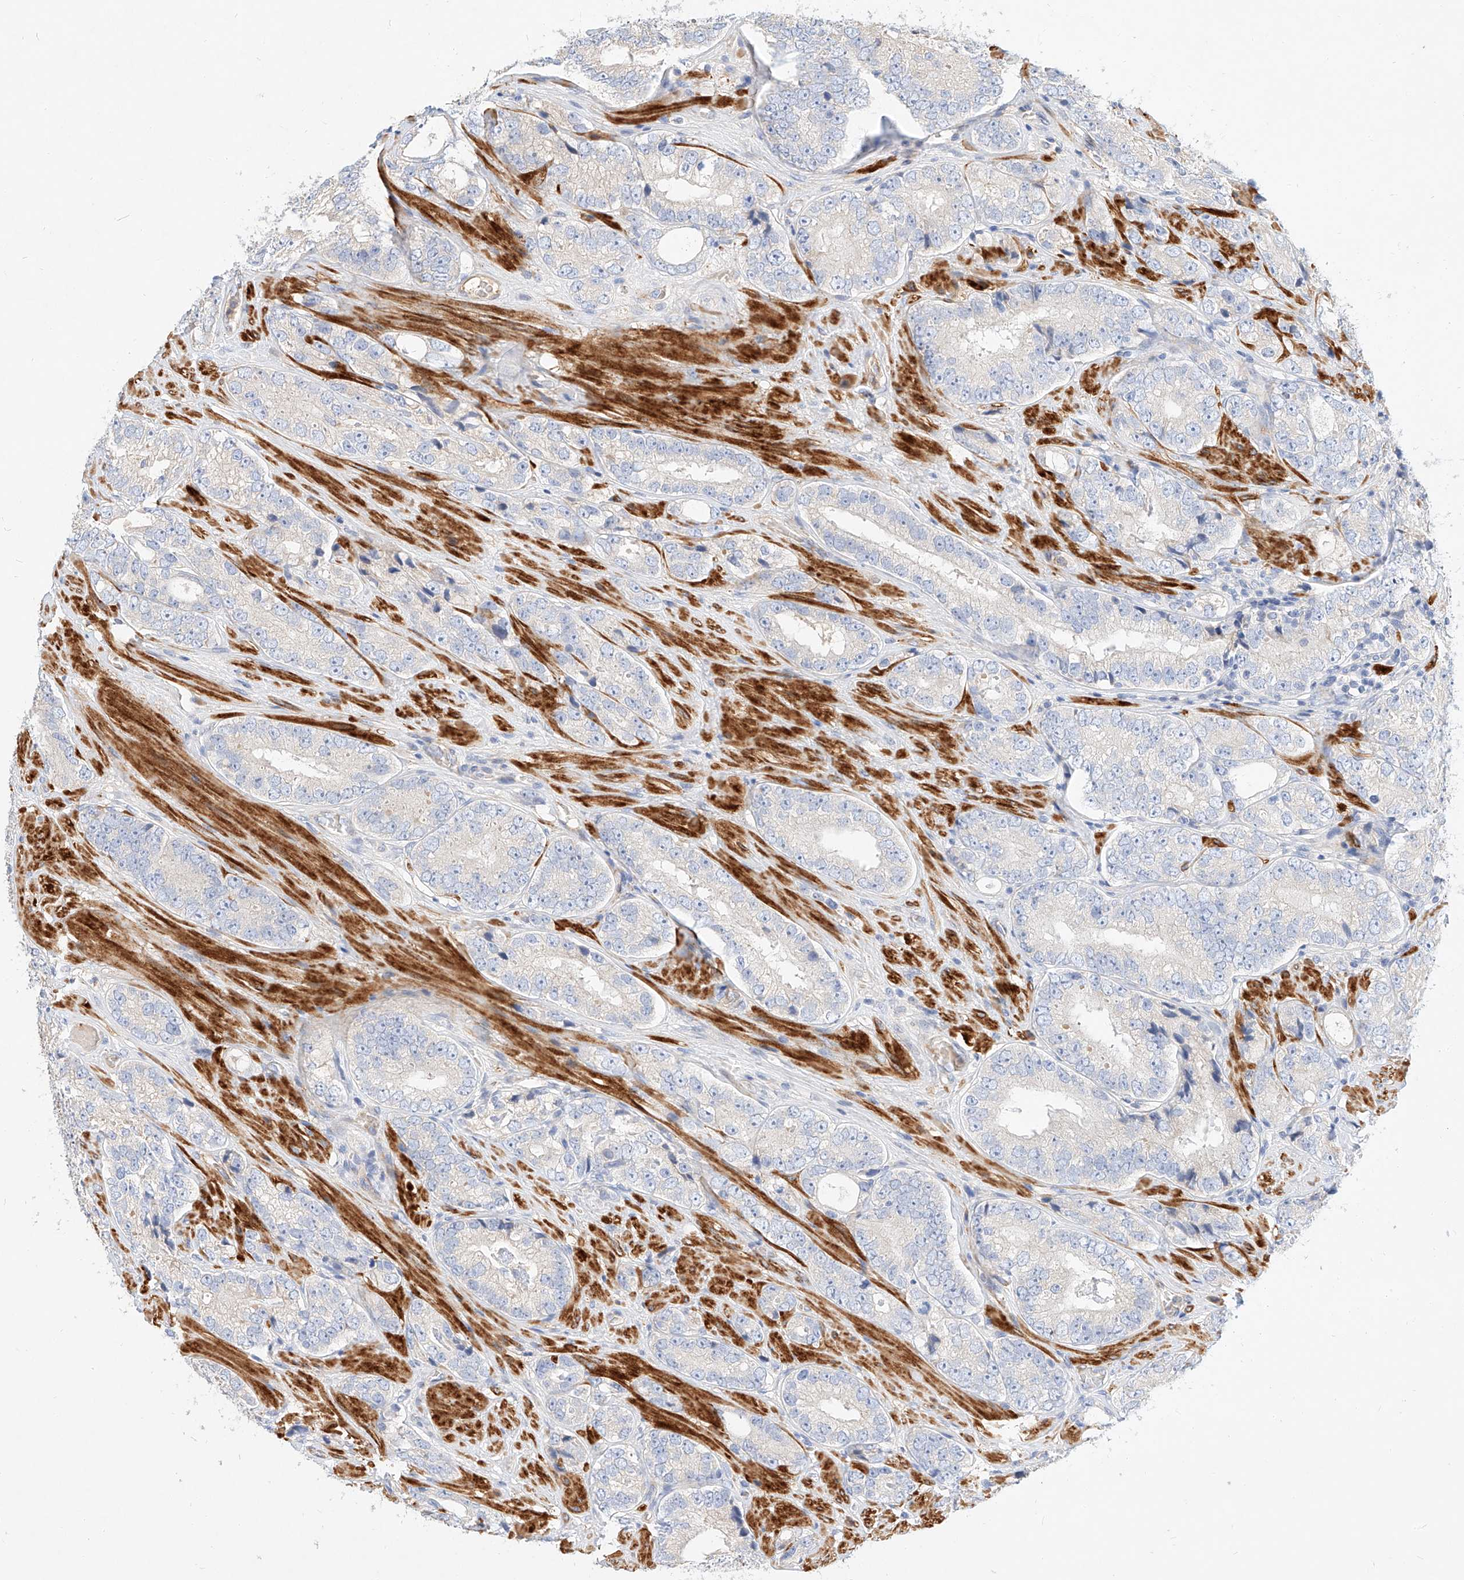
{"staining": {"intensity": "negative", "quantity": "none", "location": "none"}, "tissue": "prostate cancer", "cell_type": "Tumor cells", "image_type": "cancer", "snomed": [{"axis": "morphology", "description": "Adenocarcinoma, High grade"}, {"axis": "topography", "description": "Prostate"}], "caption": "A high-resolution image shows immunohistochemistry (IHC) staining of adenocarcinoma (high-grade) (prostate), which demonstrates no significant positivity in tumor cells. (Stains: DAB (3,3'-diaminobenzidine) immunohistochemistry (IHC) with hematoxylin counter stain, Microscopy: brightfield microscopy at high magnification).", "gene": "KCNH5", "patient": {"sex": "male", "age": 56}}